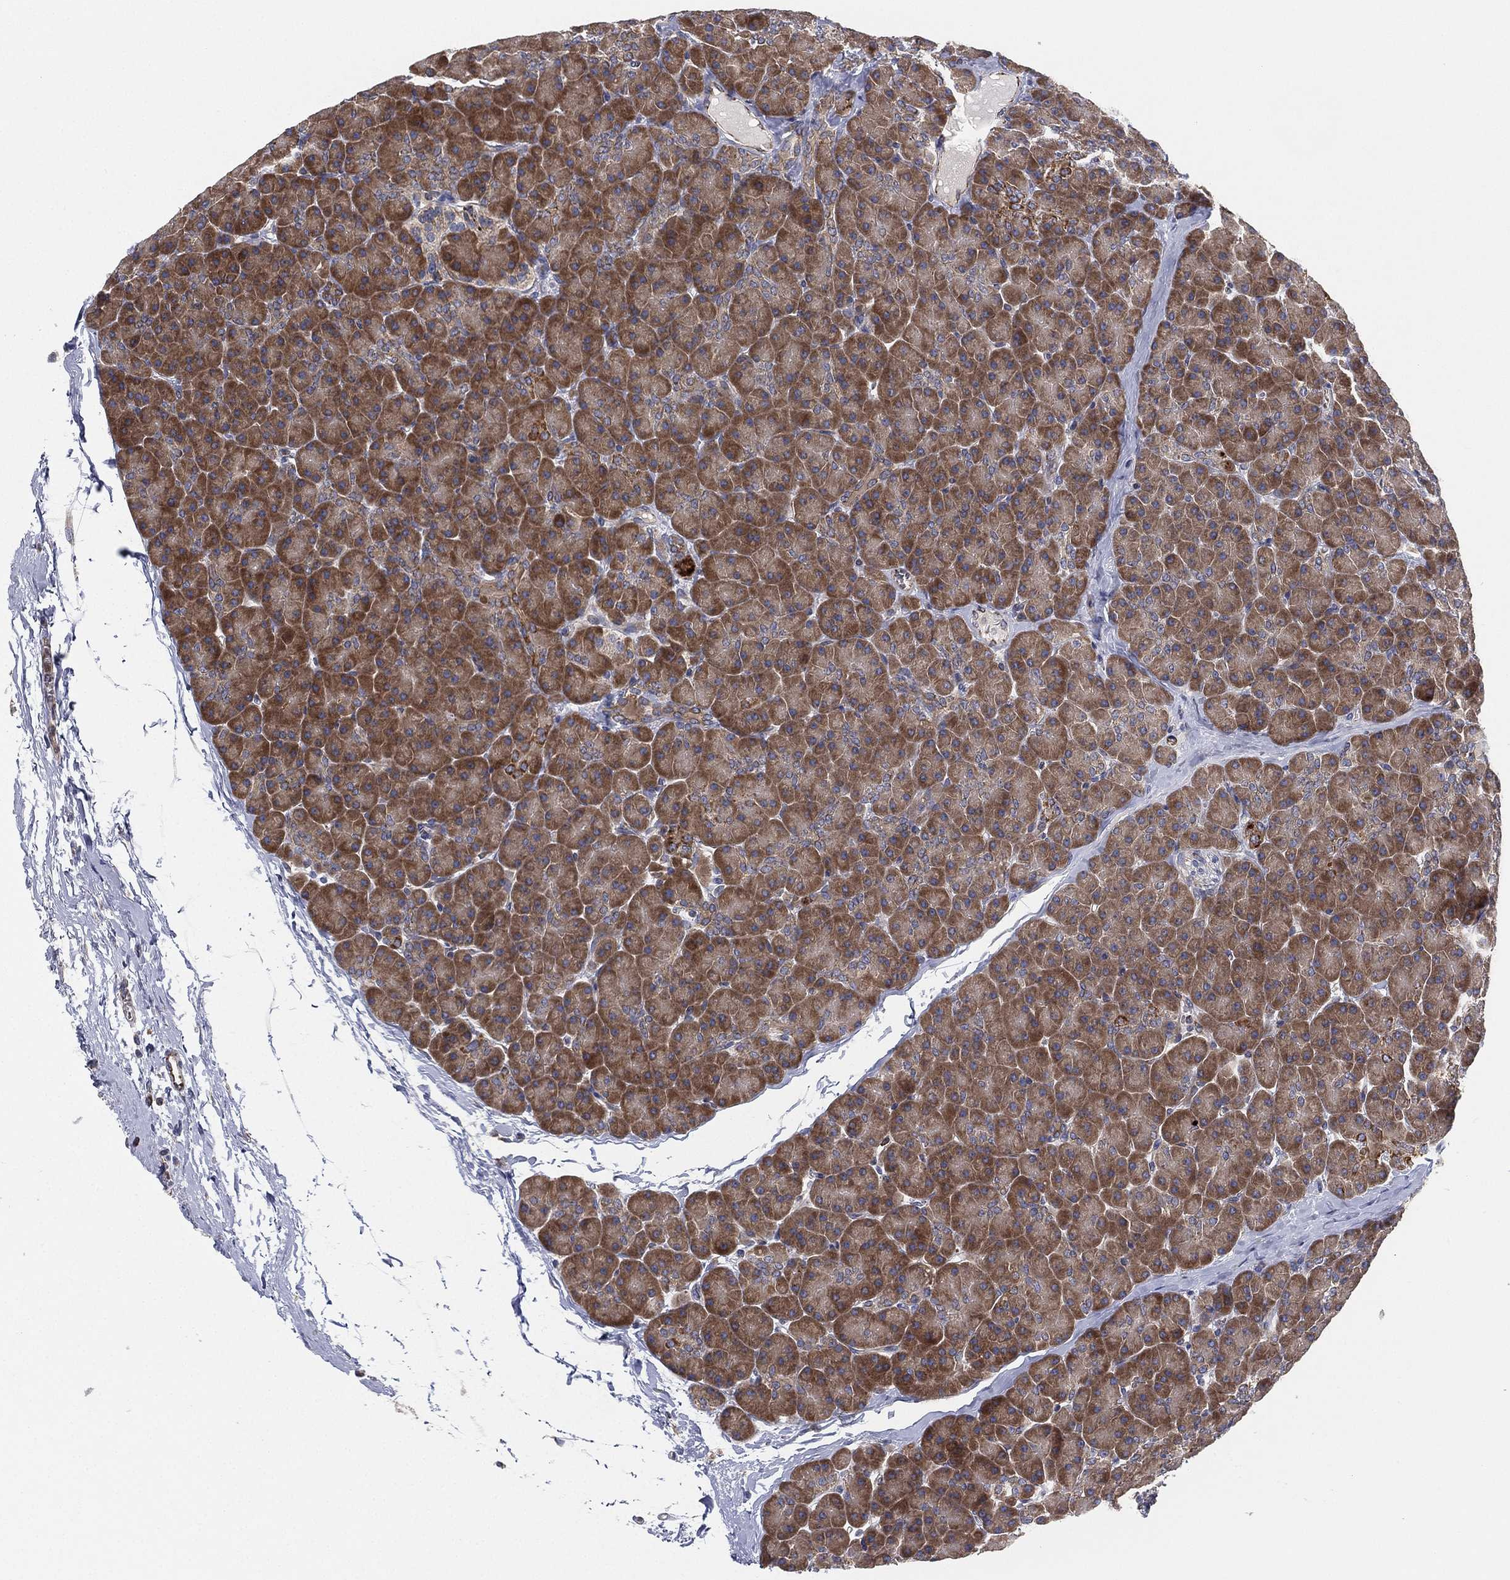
{"staining": {"intensity": "moderate", "quantity": ">75%", "location": "cytoplasmic/membranous"}, "tissue": "pancreas", "cell_type": "Exocrine glandular cells", "image_type": "normal", "snomed": [{"axis": "morphology", "description": "Normal tissue, NOS"}, {"axis": "topography", "description": "Pancreas"}], "caption": "About >75% of exocrine glandular cells in benign pancreas reveal moderate cytoplasmic/membranous protein positivity as visualized by brown immunohistochemical staining.", "gene": "CYB5B", "patient": {"sex": "female", "age": 44}}